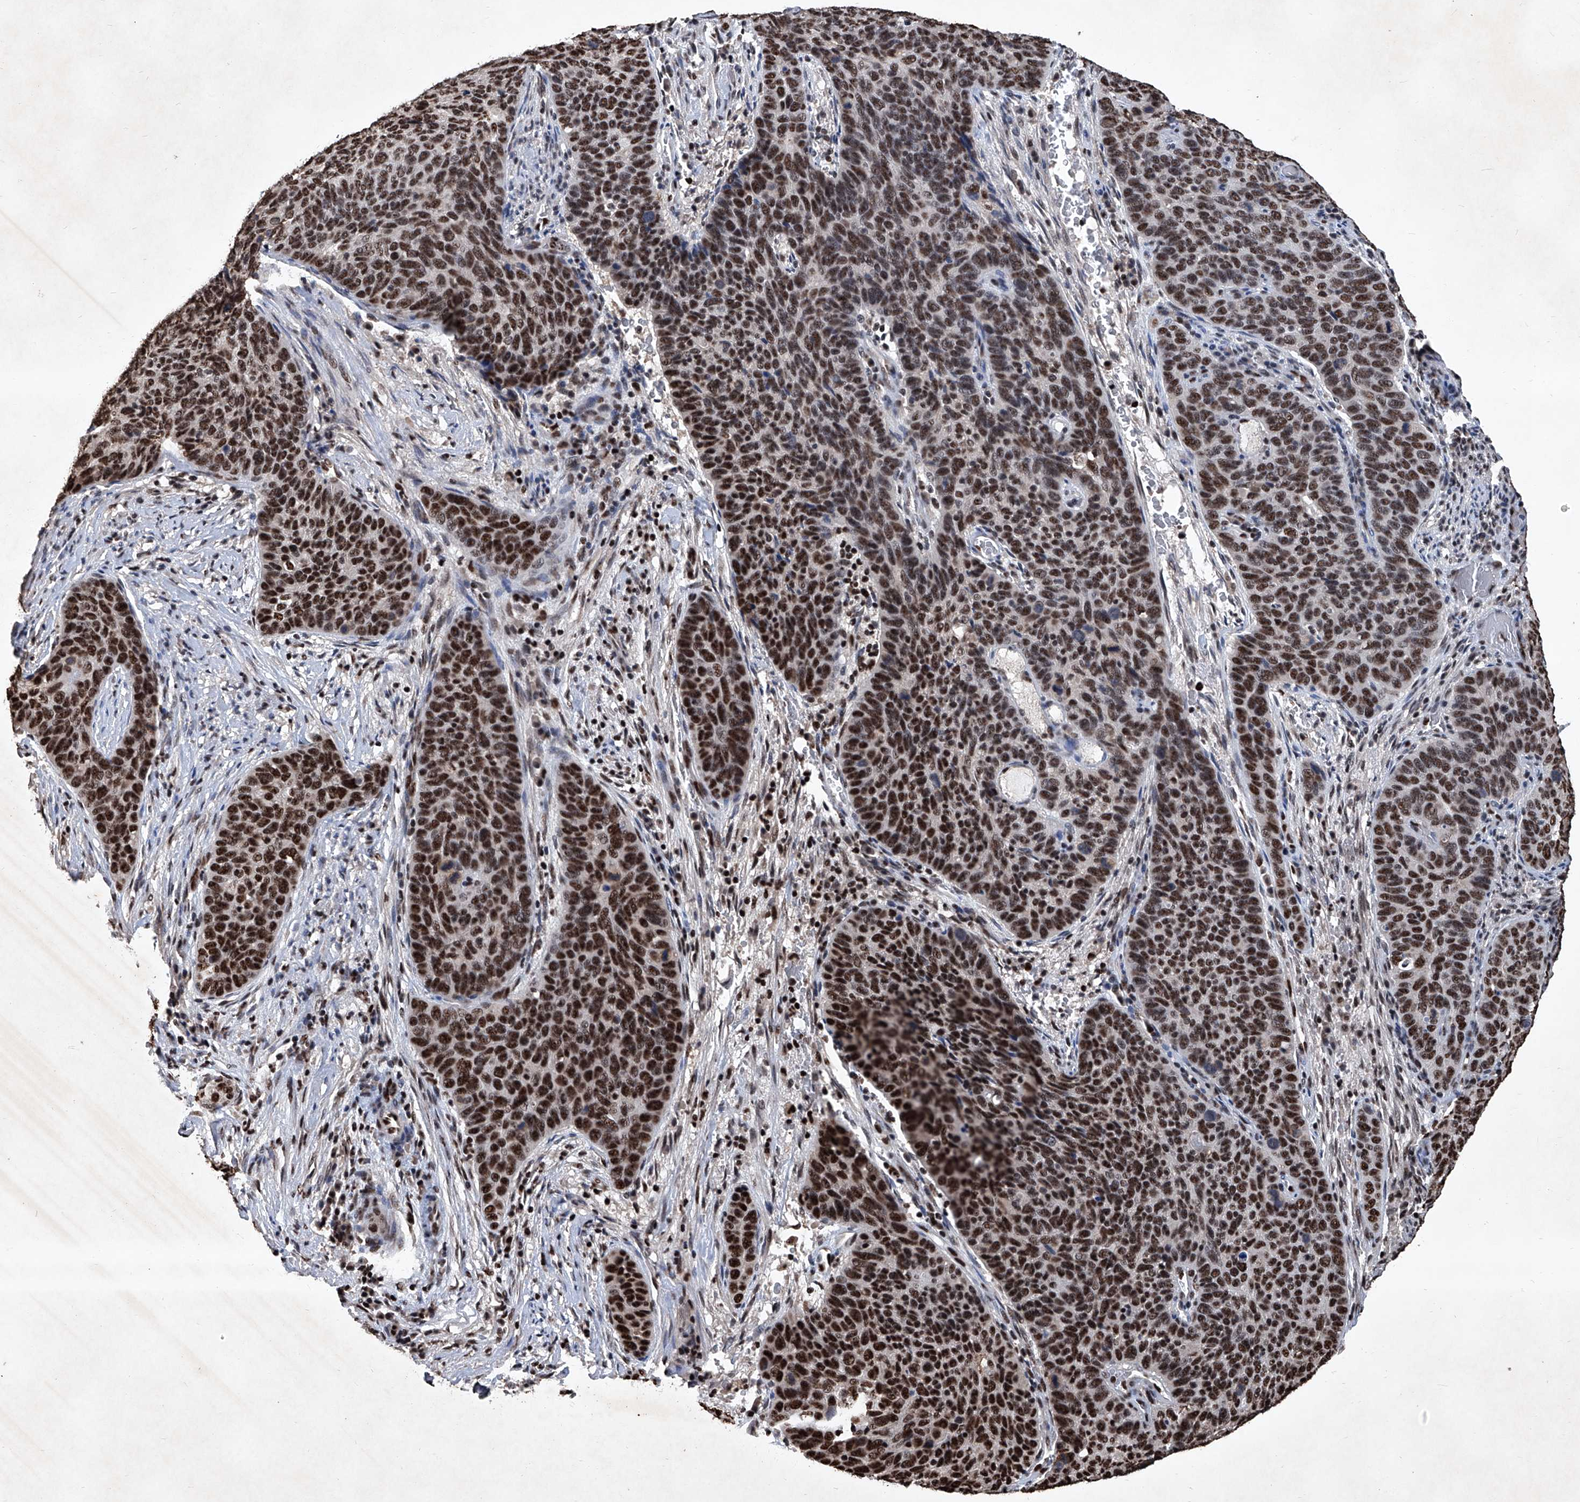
{"staining": {"intensity": "strong", "quantity": ">75%", "location": "nuclear"}, "tissue": "cervical cancer", "cell_type": "Tumor cells", "image_type": "cancer", "snomed": [{"axis": "morphology", "description": "Squamous cell carcinoma, NOS"}, {"axis": "topography", "description": "Cervix"}], "caption": "Immunohistochemical staining of cervical squamous cell carcinoma shows high levels of strong nuclear protein positivity in approximately >75% of tumor cells.", "gene": "DDX39B", "patient": {"sex": "female", "age": 60}}